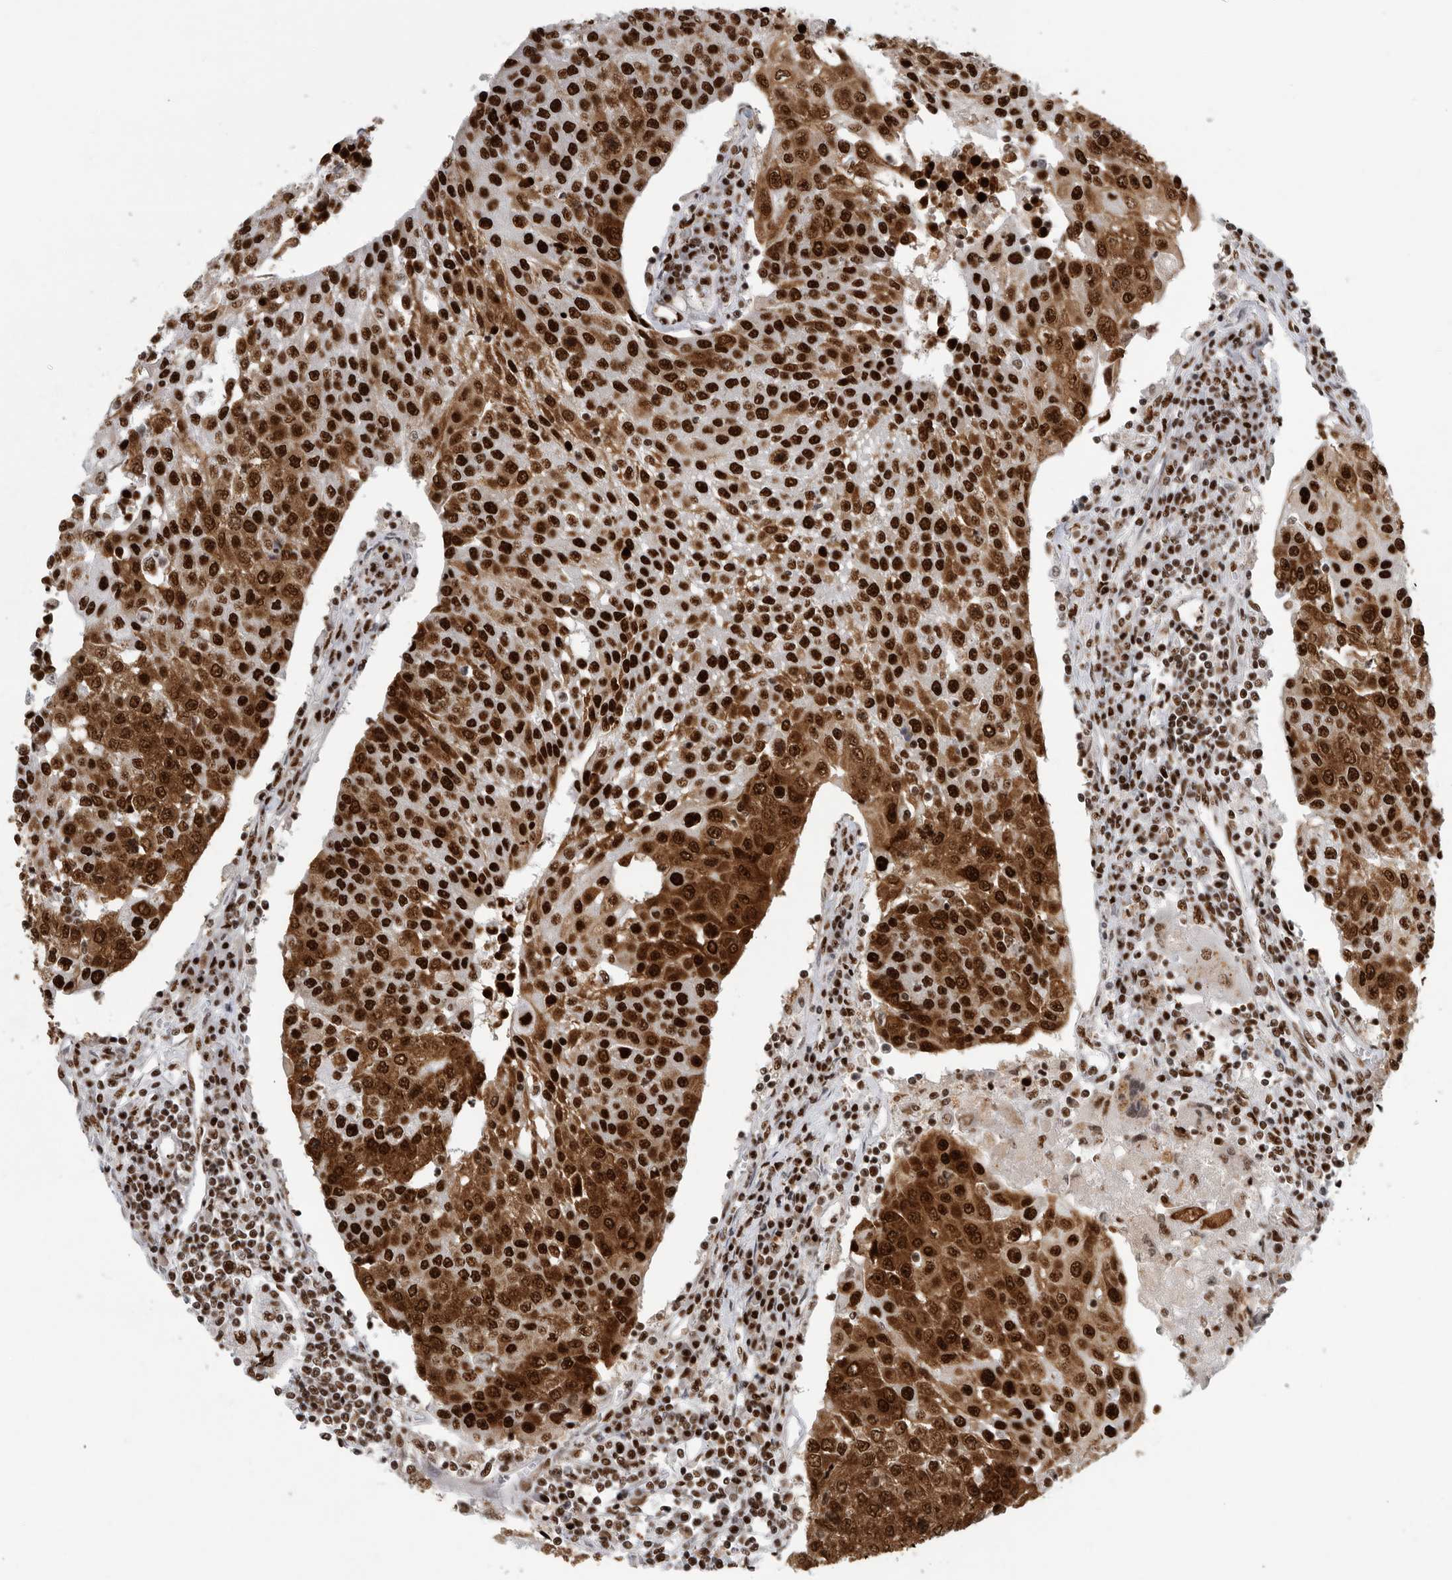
{"staining": {"intensity": "strong", "quantity": ">75%", "location": "cytoplasmic/membranous,nuclear"}, "tissue": "urothelial cancer", "cell_type": "Tumor cells", "image_type": "cancer", "snomed": [{"axis": "morphology", "description": "Urothelial carcinoma, High grade"}, {"axis": "topography", "description": "Urinary bladder"}], "caption": "Urothelial carcinoma (high-grade) tissue reveals strong cytoplasmic/membranous and nuclear staining in approximately >75% of tumor cells, visualized by immunohistochemistry. The staining was performed using DAB to visualize the protein expression in brown, while the nuclei were stained in blue with hematoxylin (Magnification: 20x).", "gene": "BCLAF1", "patient": {"sex": "female", "age": 85}}